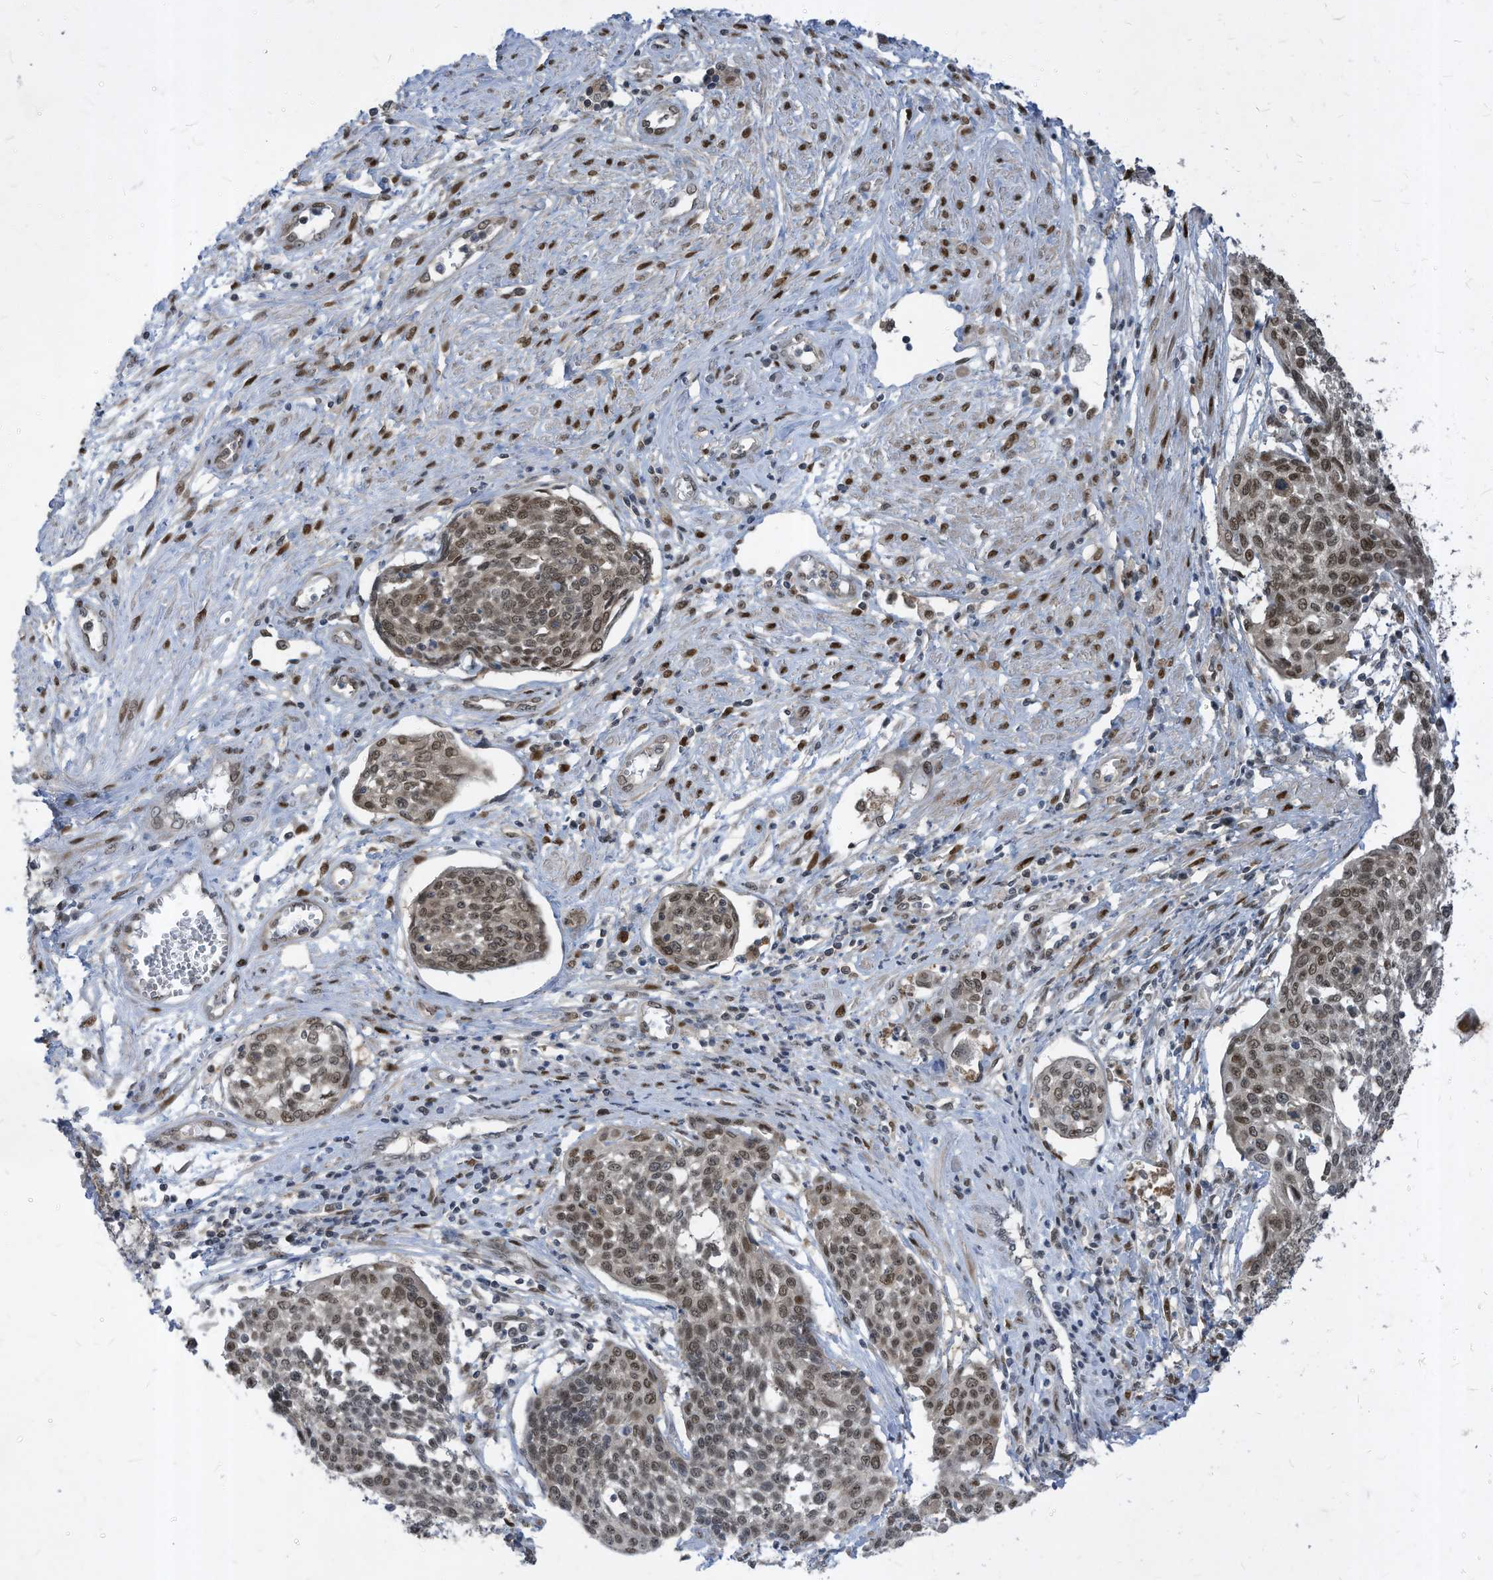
{"staining": {"intensity": "moderate", "quantity": ">75%", "location": "nuclear"}, "tissue": "cervical cancer", "cell_type": "Tumor cells", "image_type": "cancer", "snomed": [{"axis": "morphology", "description": "Squamous cell carcinoma, NOS"}, {"axis": "topography", "description": "Cervix"}], "caption": "This photomicrograph displays immunohistochemistry (IHC) staining of squamous cell carcinoma (cervical), with medium moderate nuclear staining in about >75% of tumor cells.", "gene": "KPNB1", "patient": {"sex": "female", "age": 34}}